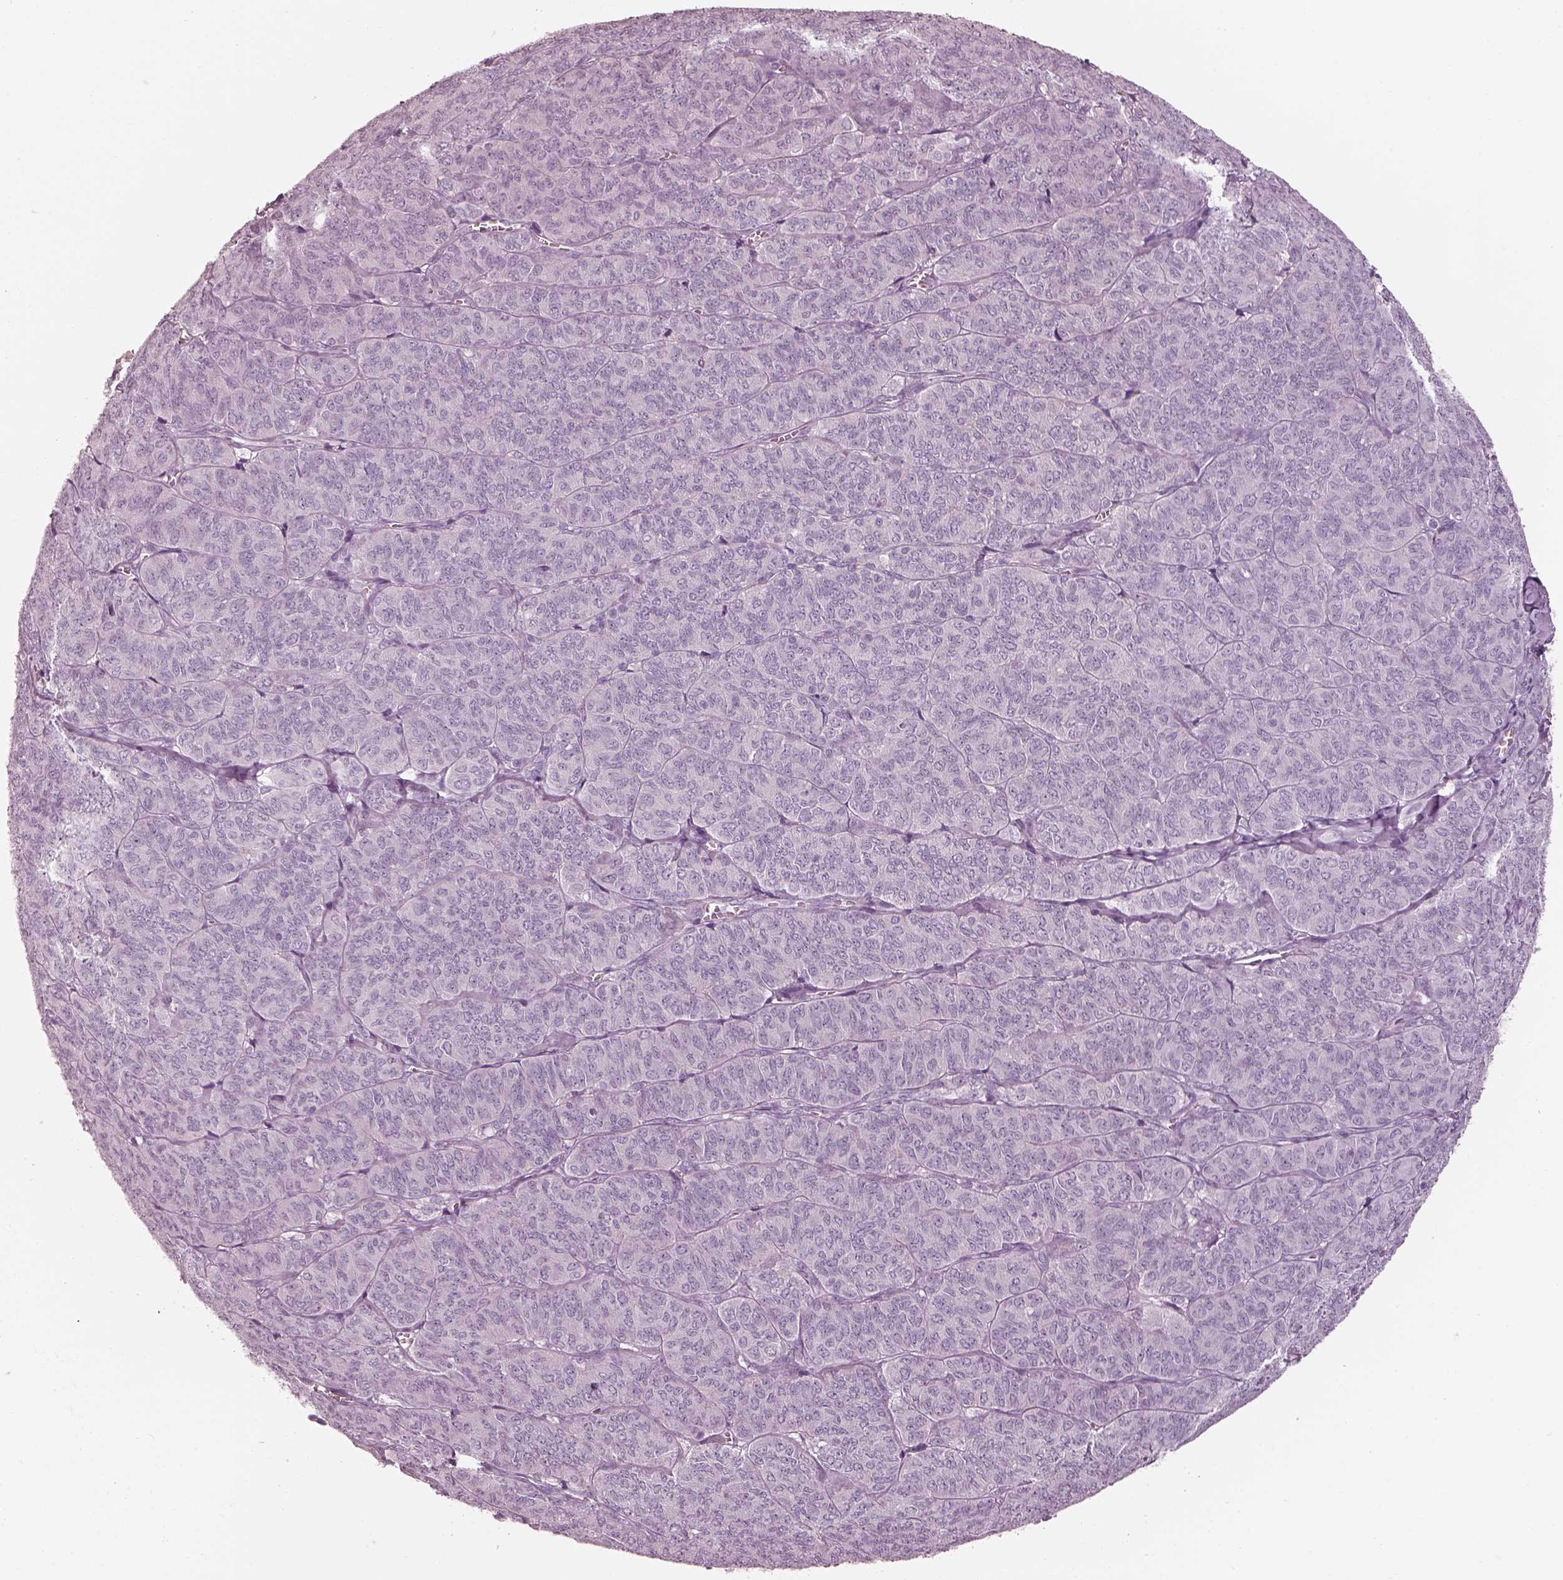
{"staining": {"intensity": "negative", "quantity": "none", "location": "none"}, "tissue": "ovarian cancer", "cell_type": "Tumor cells", "image_type": "cancer", "snomed": [{"axis": "morphology", "description": "Carcinoma, endometroid"}, {"axis": "topography", "description": "Ovary"}], "caption": "Tumor cells are negative for brown protein staining in ovarian cancer (endometroid carcinoma).", "gene": "R3HDML", "patient": {"sex": "female", "age": 80}}